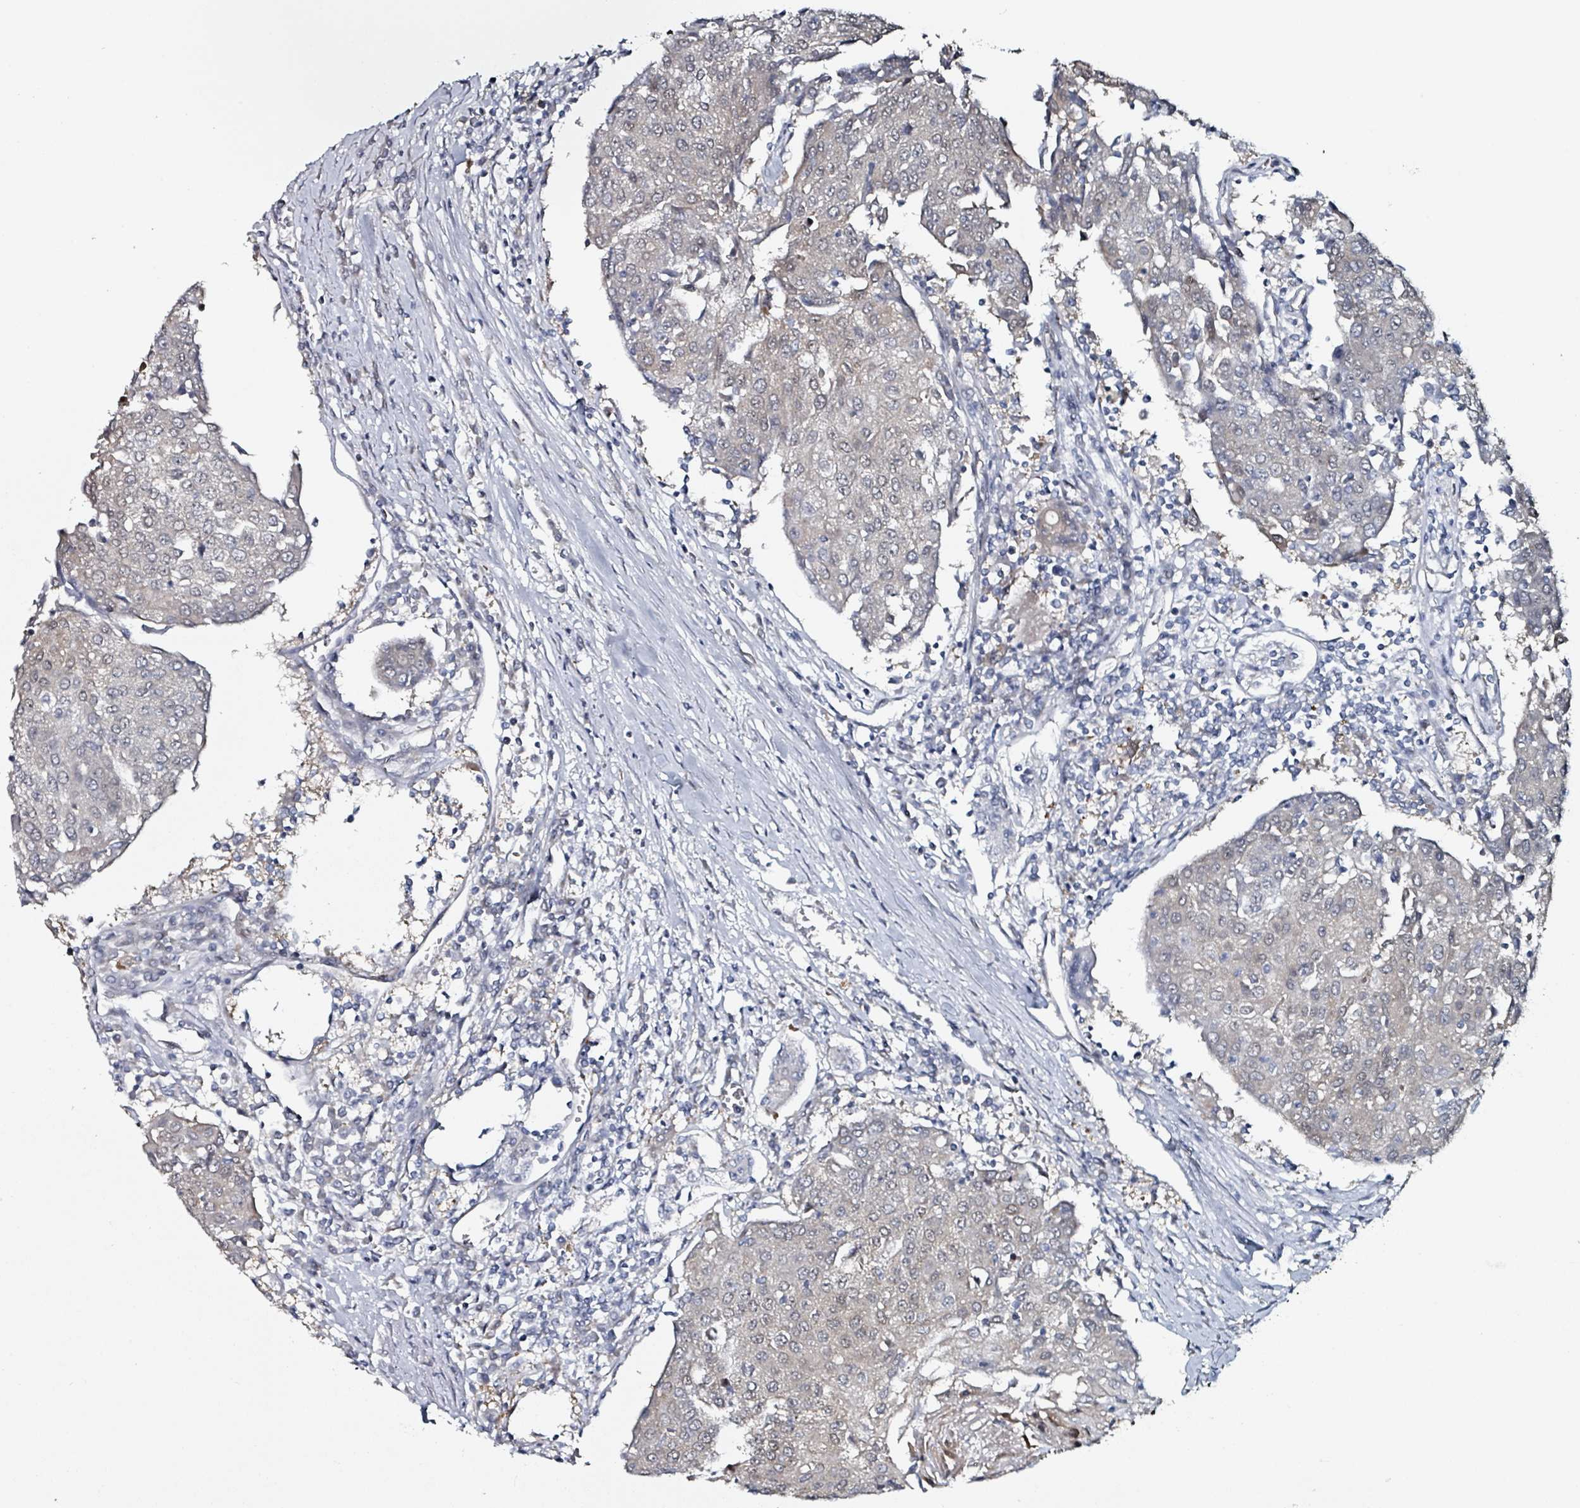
{"staining": {"intensity": "weak", "quantity": "<25%", "location": "nuclear"}, "tissue": "urothelial cancer", "cell_type": "Tumor cells", "image_type": "cancer", "snomed": [{"axis": "morphology", "description": "Urothelial carcinoma, High grade"}, {"axis": "topography", "description": "Urinary bladder"}], "caption": "The immunohistochemistry micrograph has no significant expression in tumor cells of urothelial cancer tissue.", "gene": "B3GAT3", "patient": {"sex": "female", "age": 85}}